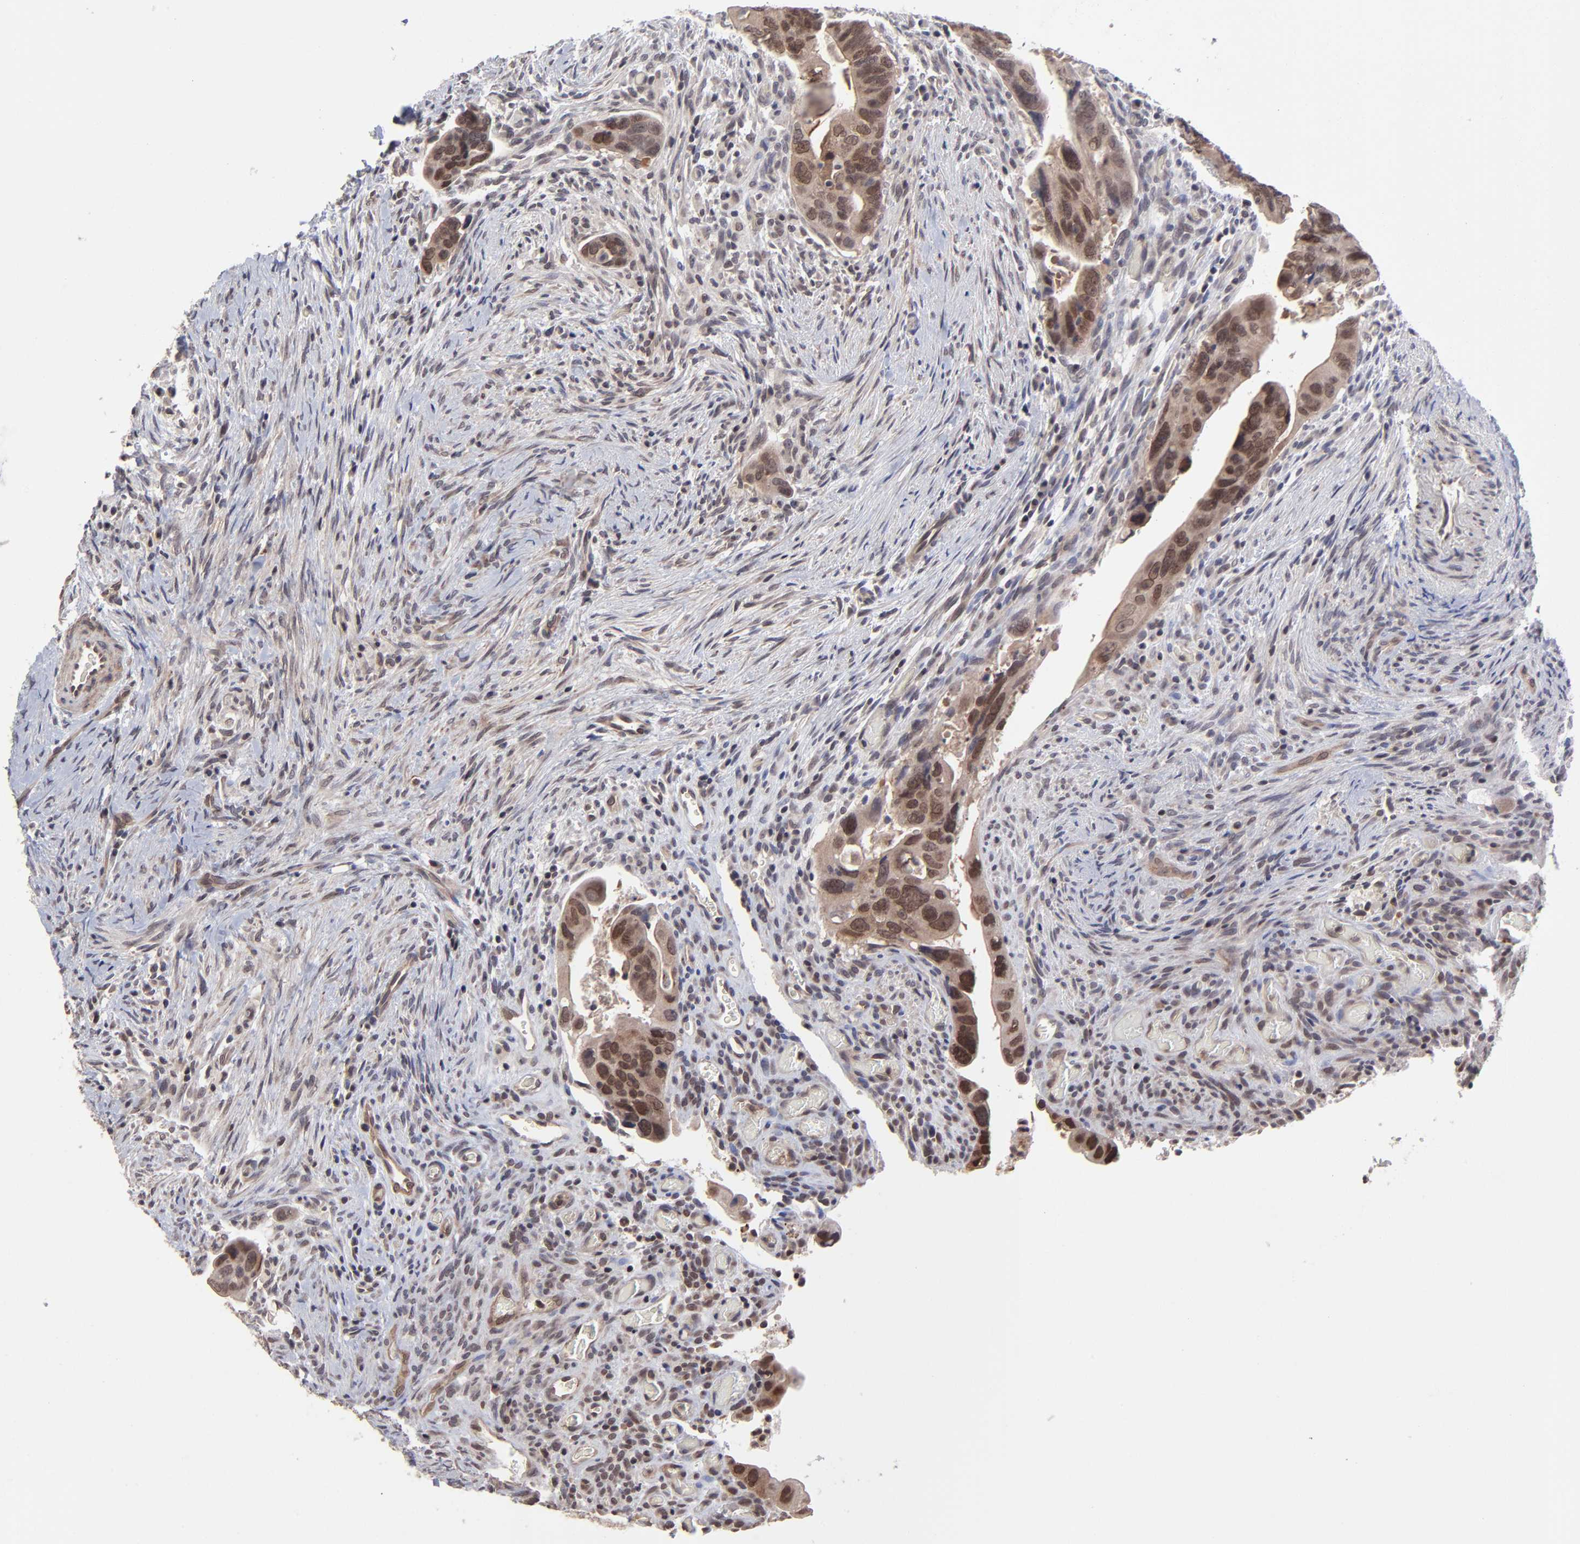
{"staining": {"intensity": "strong", "quantity": ">75%", "location": "cytoplasmic/membranous,nuclear"}, "tissue": "colorectal cancer", "cell_type": "Tumor cells", "image_type": "cancer", "snomed": [{"axis": "morphology", "description": "Adenocarcinoma, NOS"}, {"axis": "topography", "description": "Rectum"}], "caption": "Protein analysis of adenocarcinoma (colorectal) tissue exhibits strong cytoplasmic/membranous and nuclear staining in about >75% of tumor cells. (brown staining indicates protein expression, while blue staining denotes nuclei).", "gene": "ZNF419", "patient": {"sex": "male", "age": 53}}